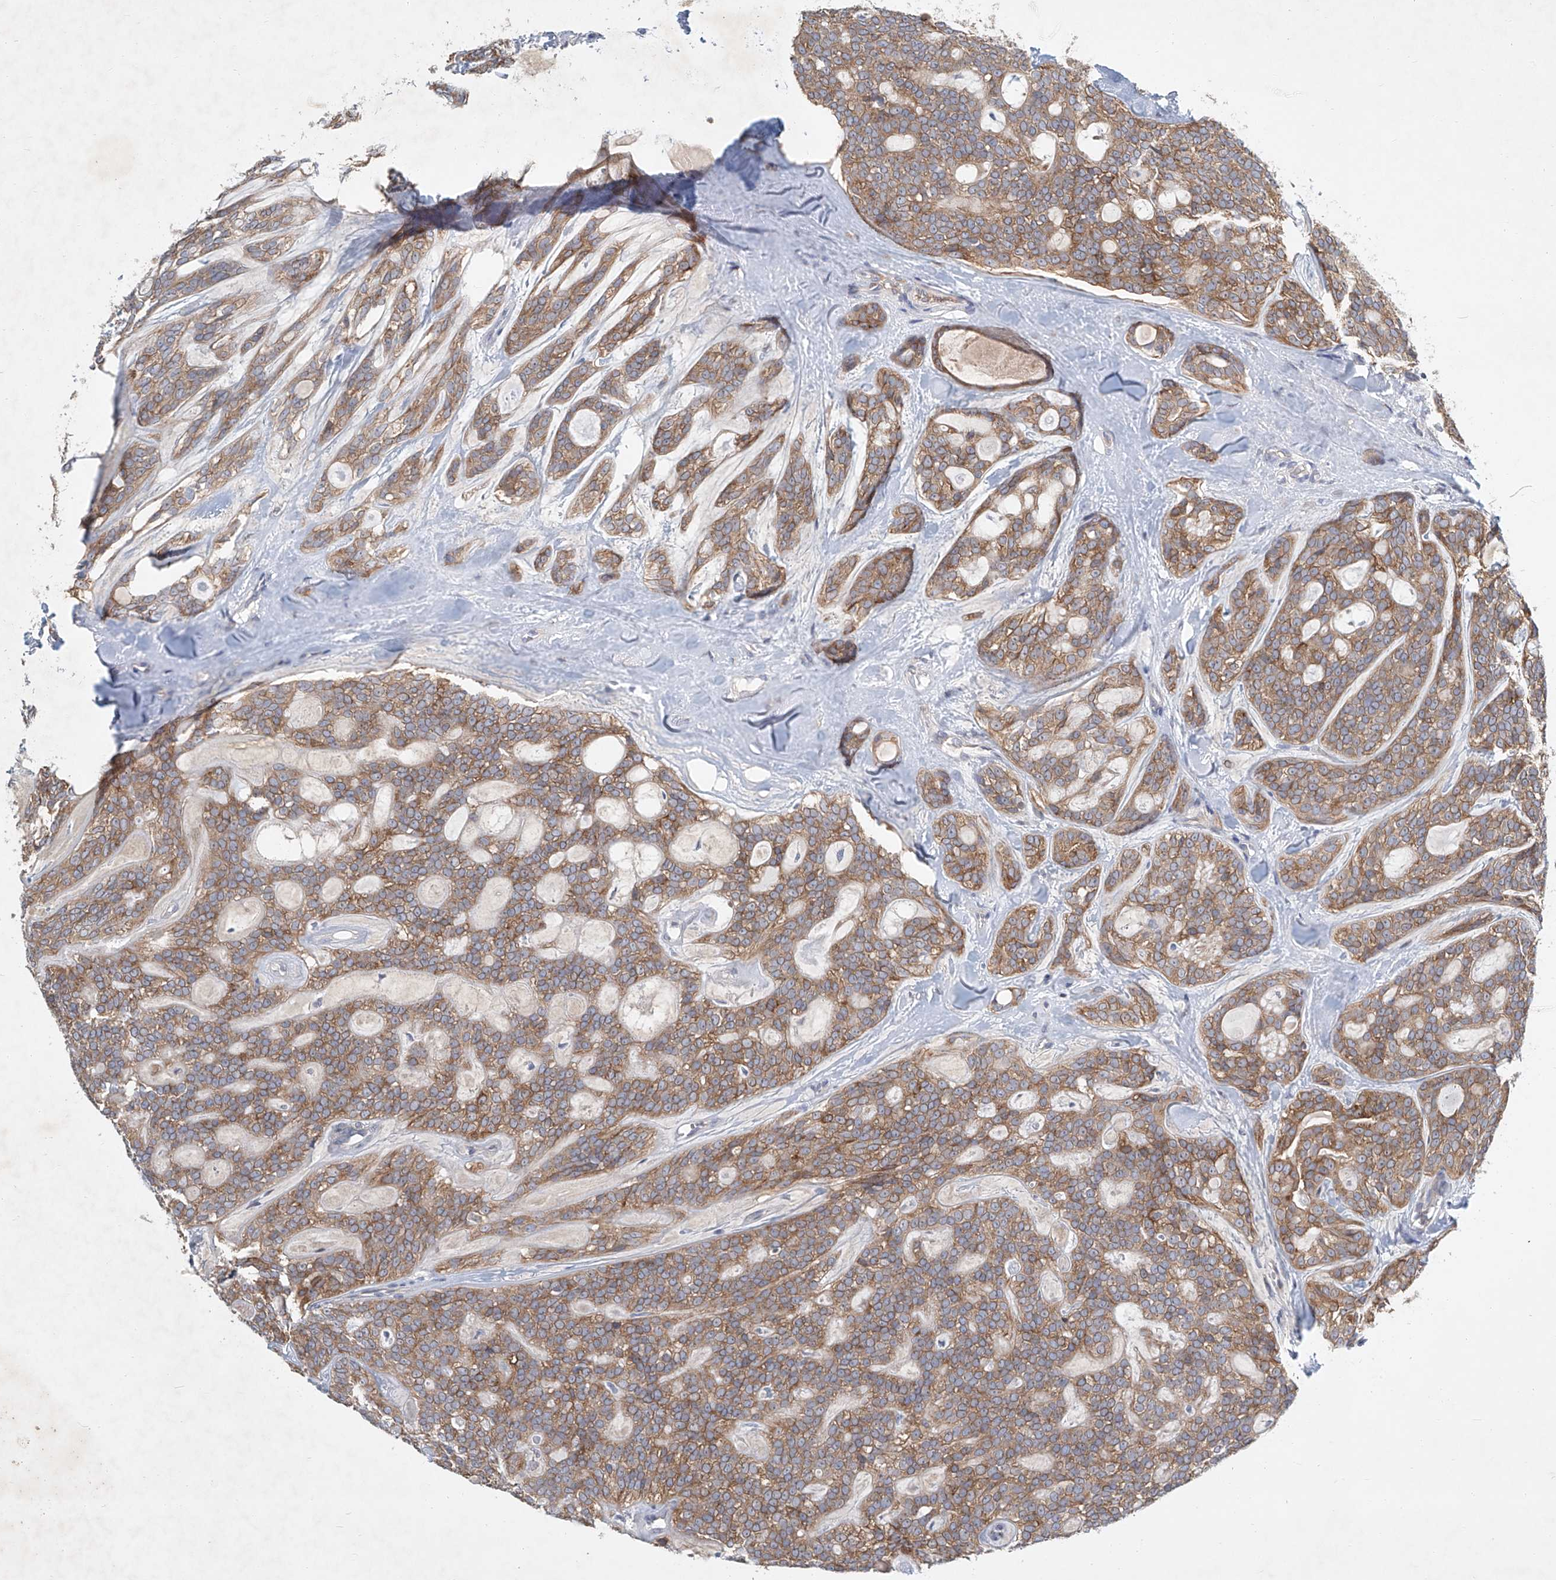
{"staining": {"intensity": "moderate", "quantity": ">75%", "location": "cytoplasmic/membranous"}, "tissue": "head and neck cancer", "cell_type": "Tumor cells", "image_type": "cancer", "snomed": [{"axis": "morphology", "description": "Adenocarcinoma, NOS"}, {"axis": "topography", "description": "Head-Neck"}], "caption": "Head and neck adenocarcinoma was stained to show a protein in brown. There is medium levels of moderate cytoplasmic/membranous staining in approximately >75% of tumor cells.", "gene": "CARMIL1", "patient": {"sex": "male", "age": 66}}